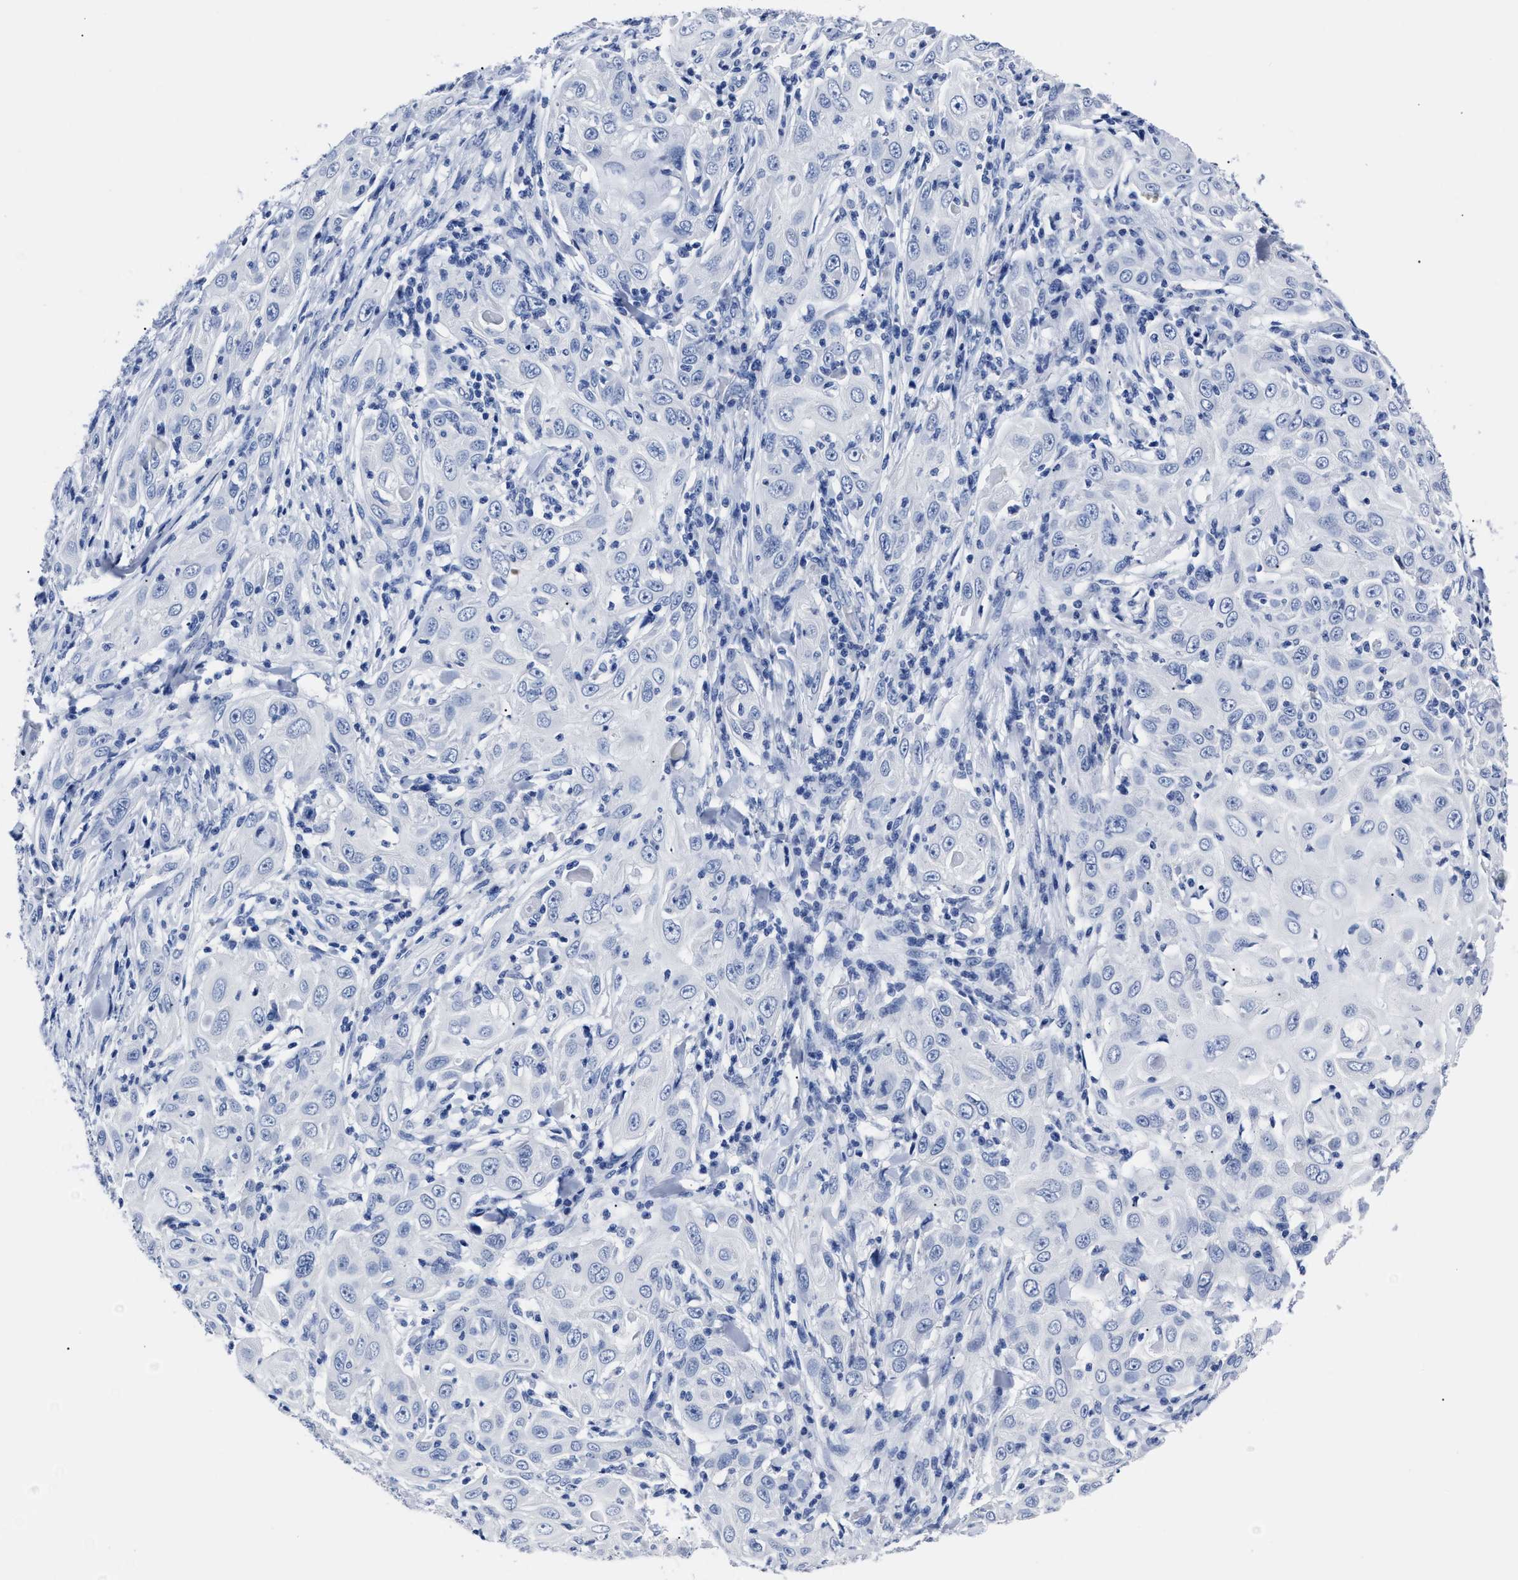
{"staining": {"intensity": "negative", "quantity": "none", "location": "none"}, "tissue": "skin cancer", "cell_type": "Tumor cells", "image_type": "cancer", "snomed": [{"axis": "morphology", "description": "Squamous cell carcinoma, NOS"}, {"axis": "topography", "description": "Skin"}], "caption": "DAB (3,3'-diaminobenzidine) immunohistochemical staining of skin squamous cell carcinoma demonstrates no significant positivity in tumor cells.", "gene": "ALPG", "patient": {"sex": "female", "age": 88}}